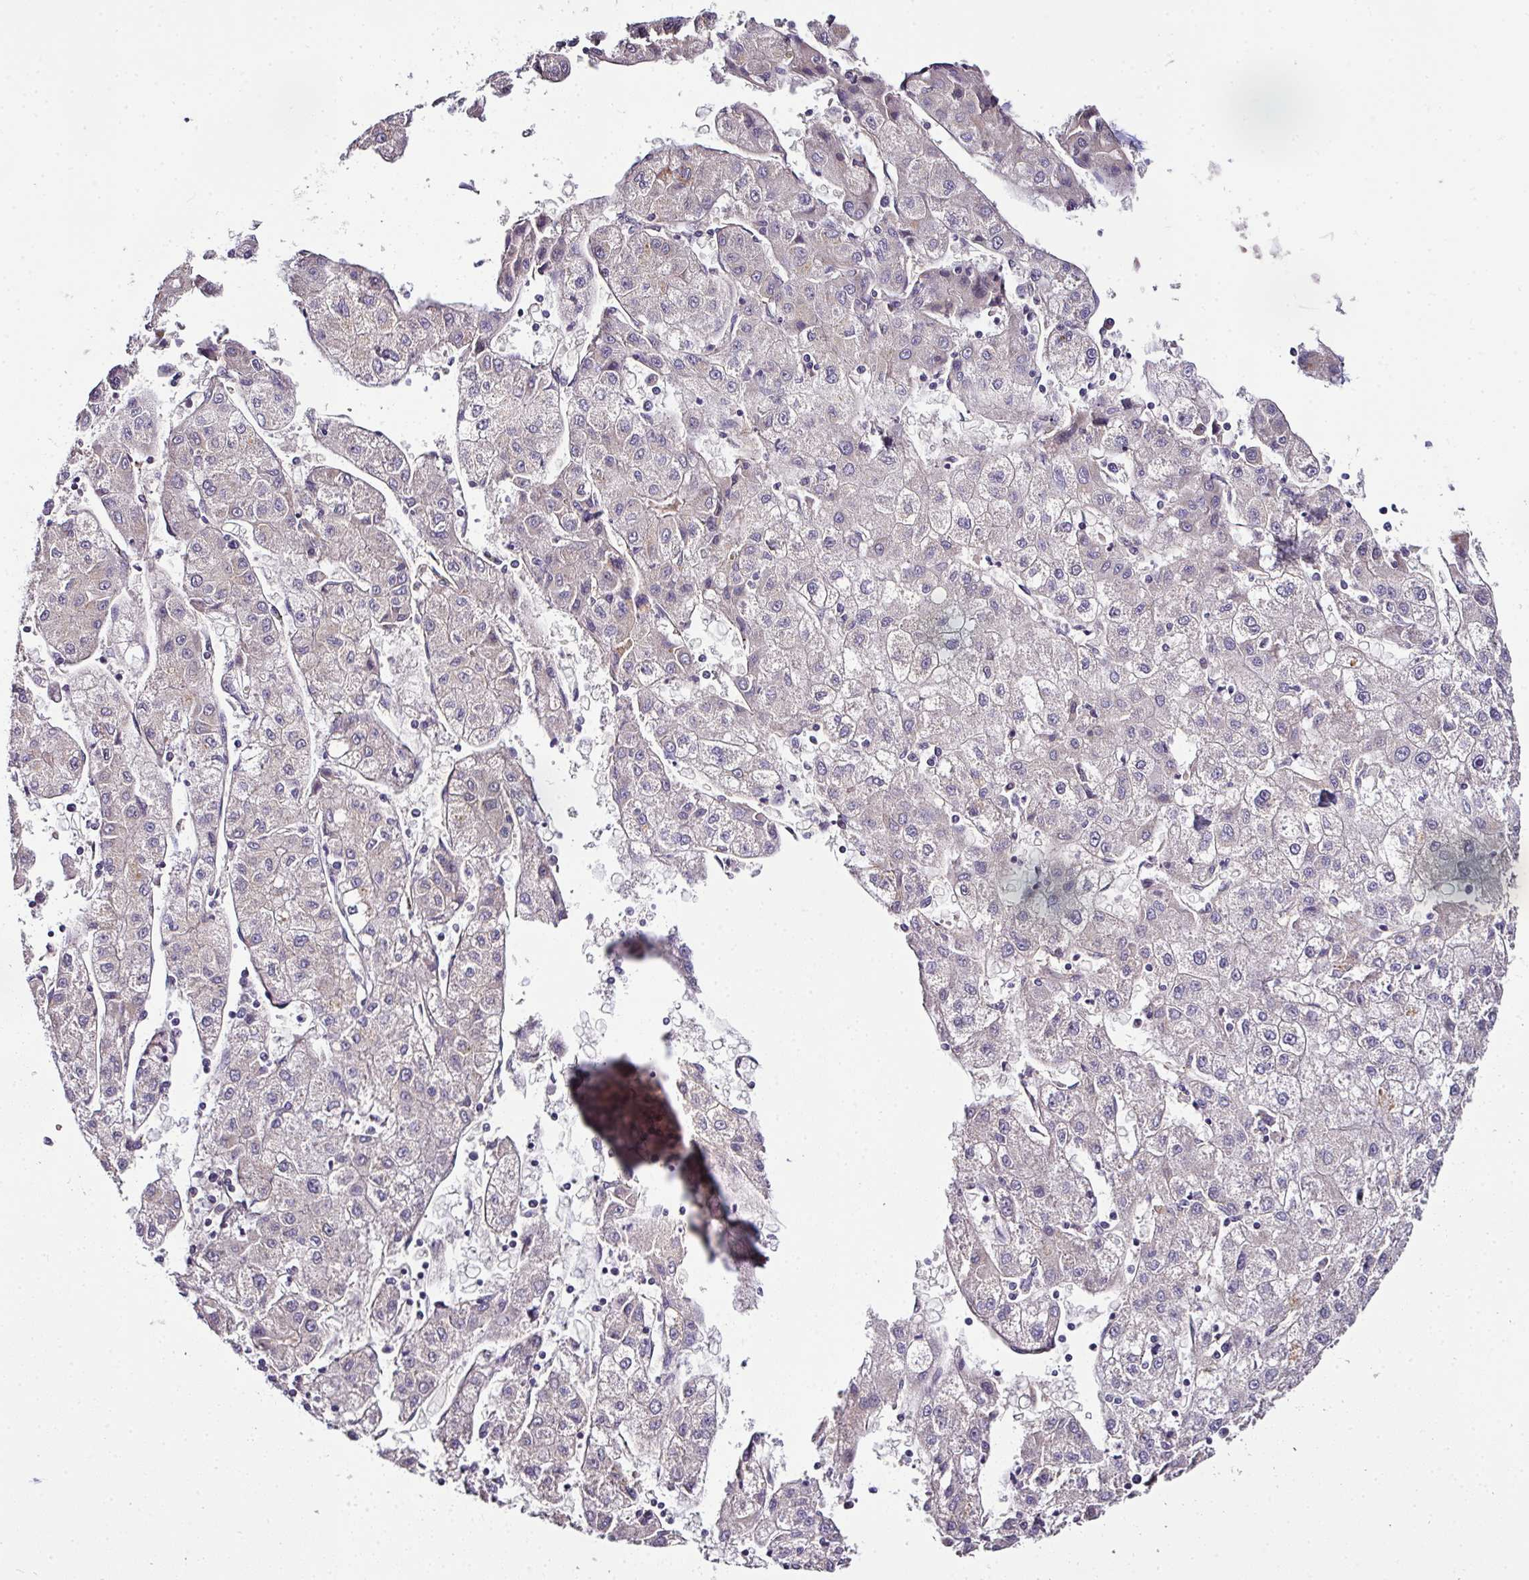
{"staining": {"intensity": "negative", "quantity": "none", "location": "none"}, "tissue": "liver cancer", "cell_type": "Tumor cells", "image_type": "cancer", "snomed": [{"axis": "morphology", "description": "Carcinoma, Hepatocellular, NOS"}, {"axis": "topography", "description": "Liver"}], "caption": "Immunohistochemistry photomicrograph of human liver hepatocellular carcinoma stained for a protein (brown), which shows no staining in tumor cells. (DAB IHC with hematoxylin counter stain).", "gene": "NAPSA", "patient": {"sex": "male", "age": 72}}